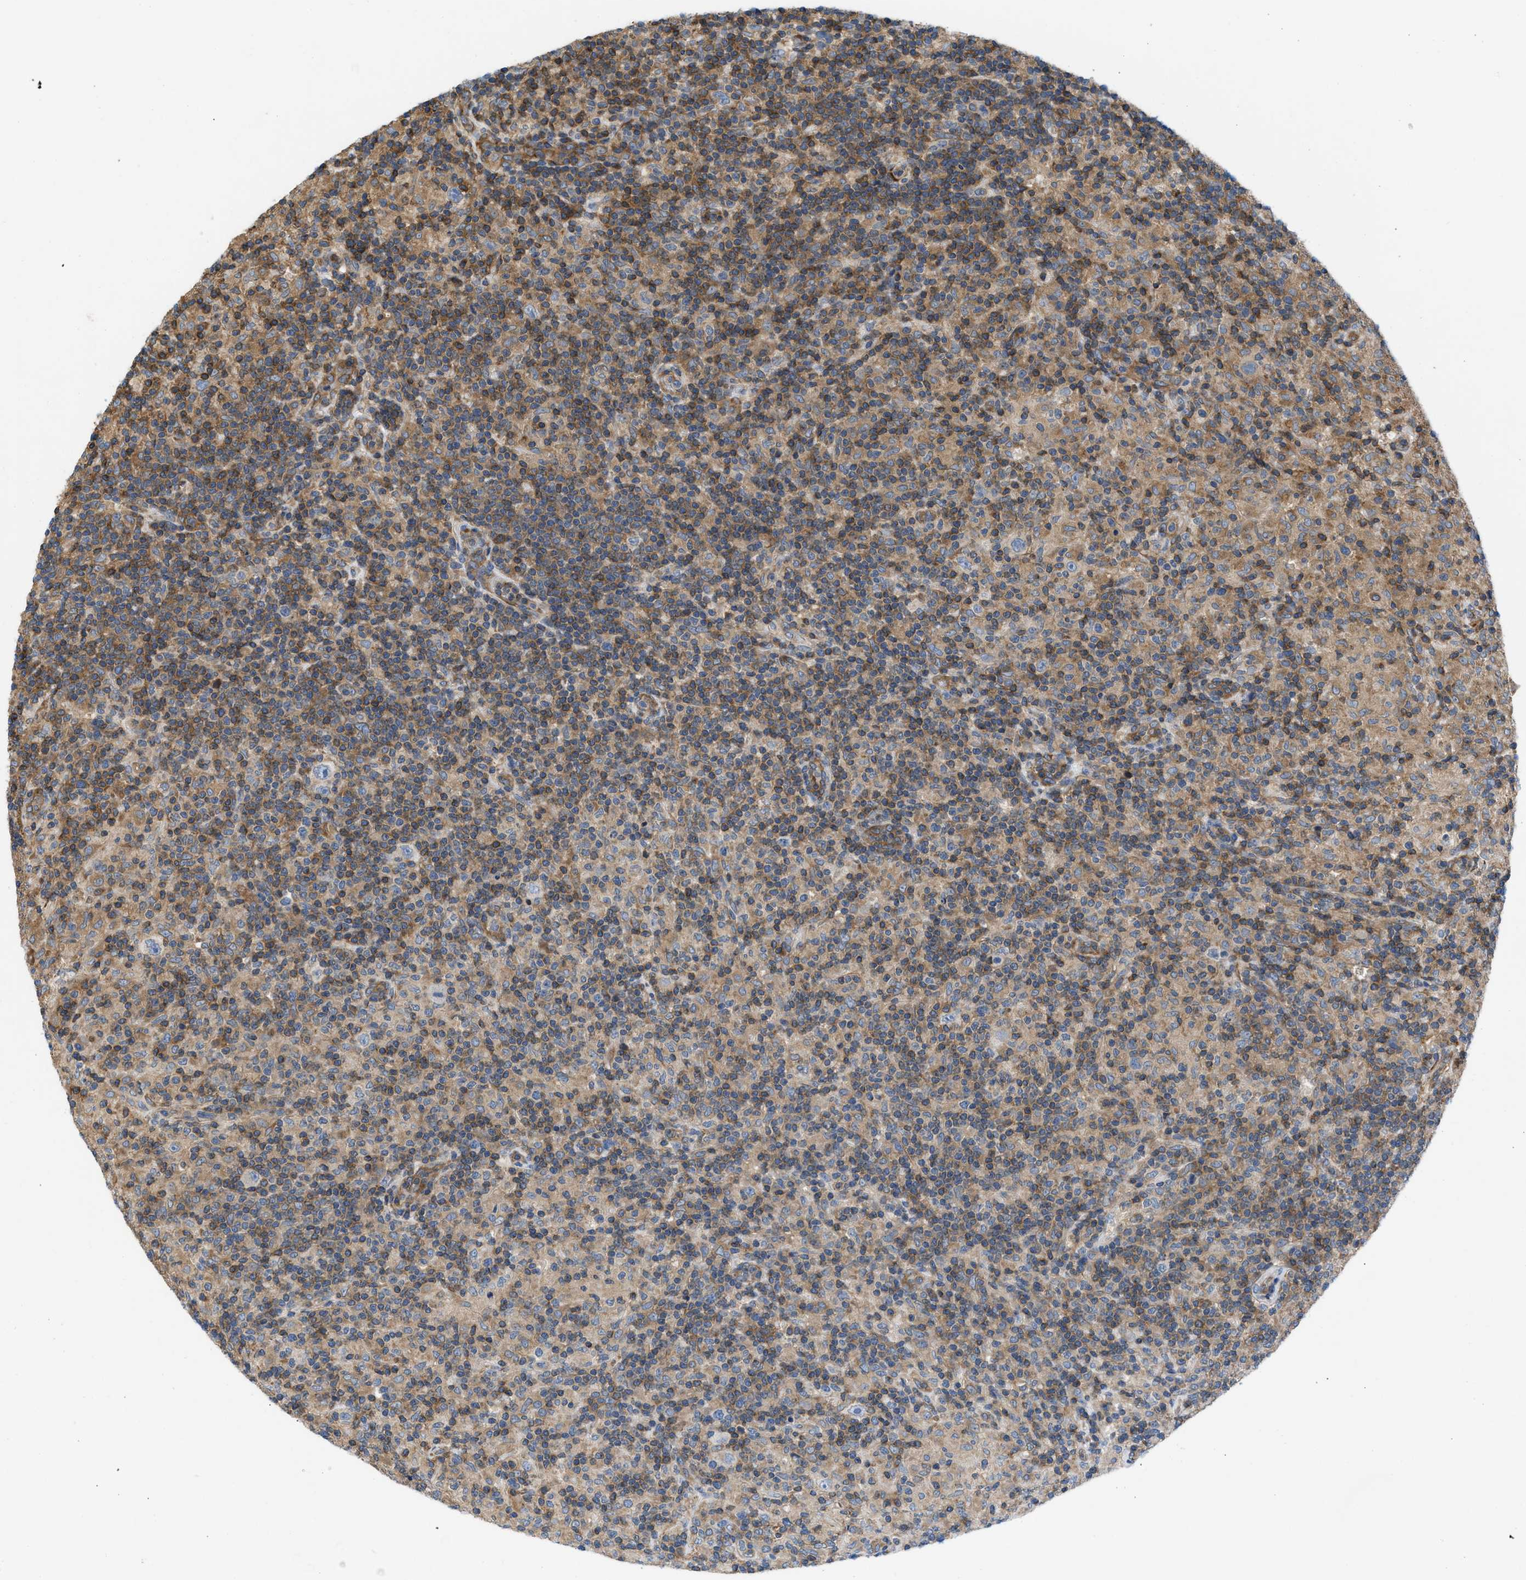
{"staining": {"intensity": "negative", "quantity": "none", "location": "none"}, "tissue": "lymphoma", "cell_type": "Tumor cells", "image_type": "cancer", "snomed": [{"axis": "morphology", "description": "Hodgkin's disease, NOS"}, {"axis": "topography", "description": "Lymph node"}], "caption": "Lymphoma stained for a protein using immunohistochemistry (IHC) shows no expression tumor cells.", "gene": "CHKB", "patient": {"sex": "male", "age": 70}}